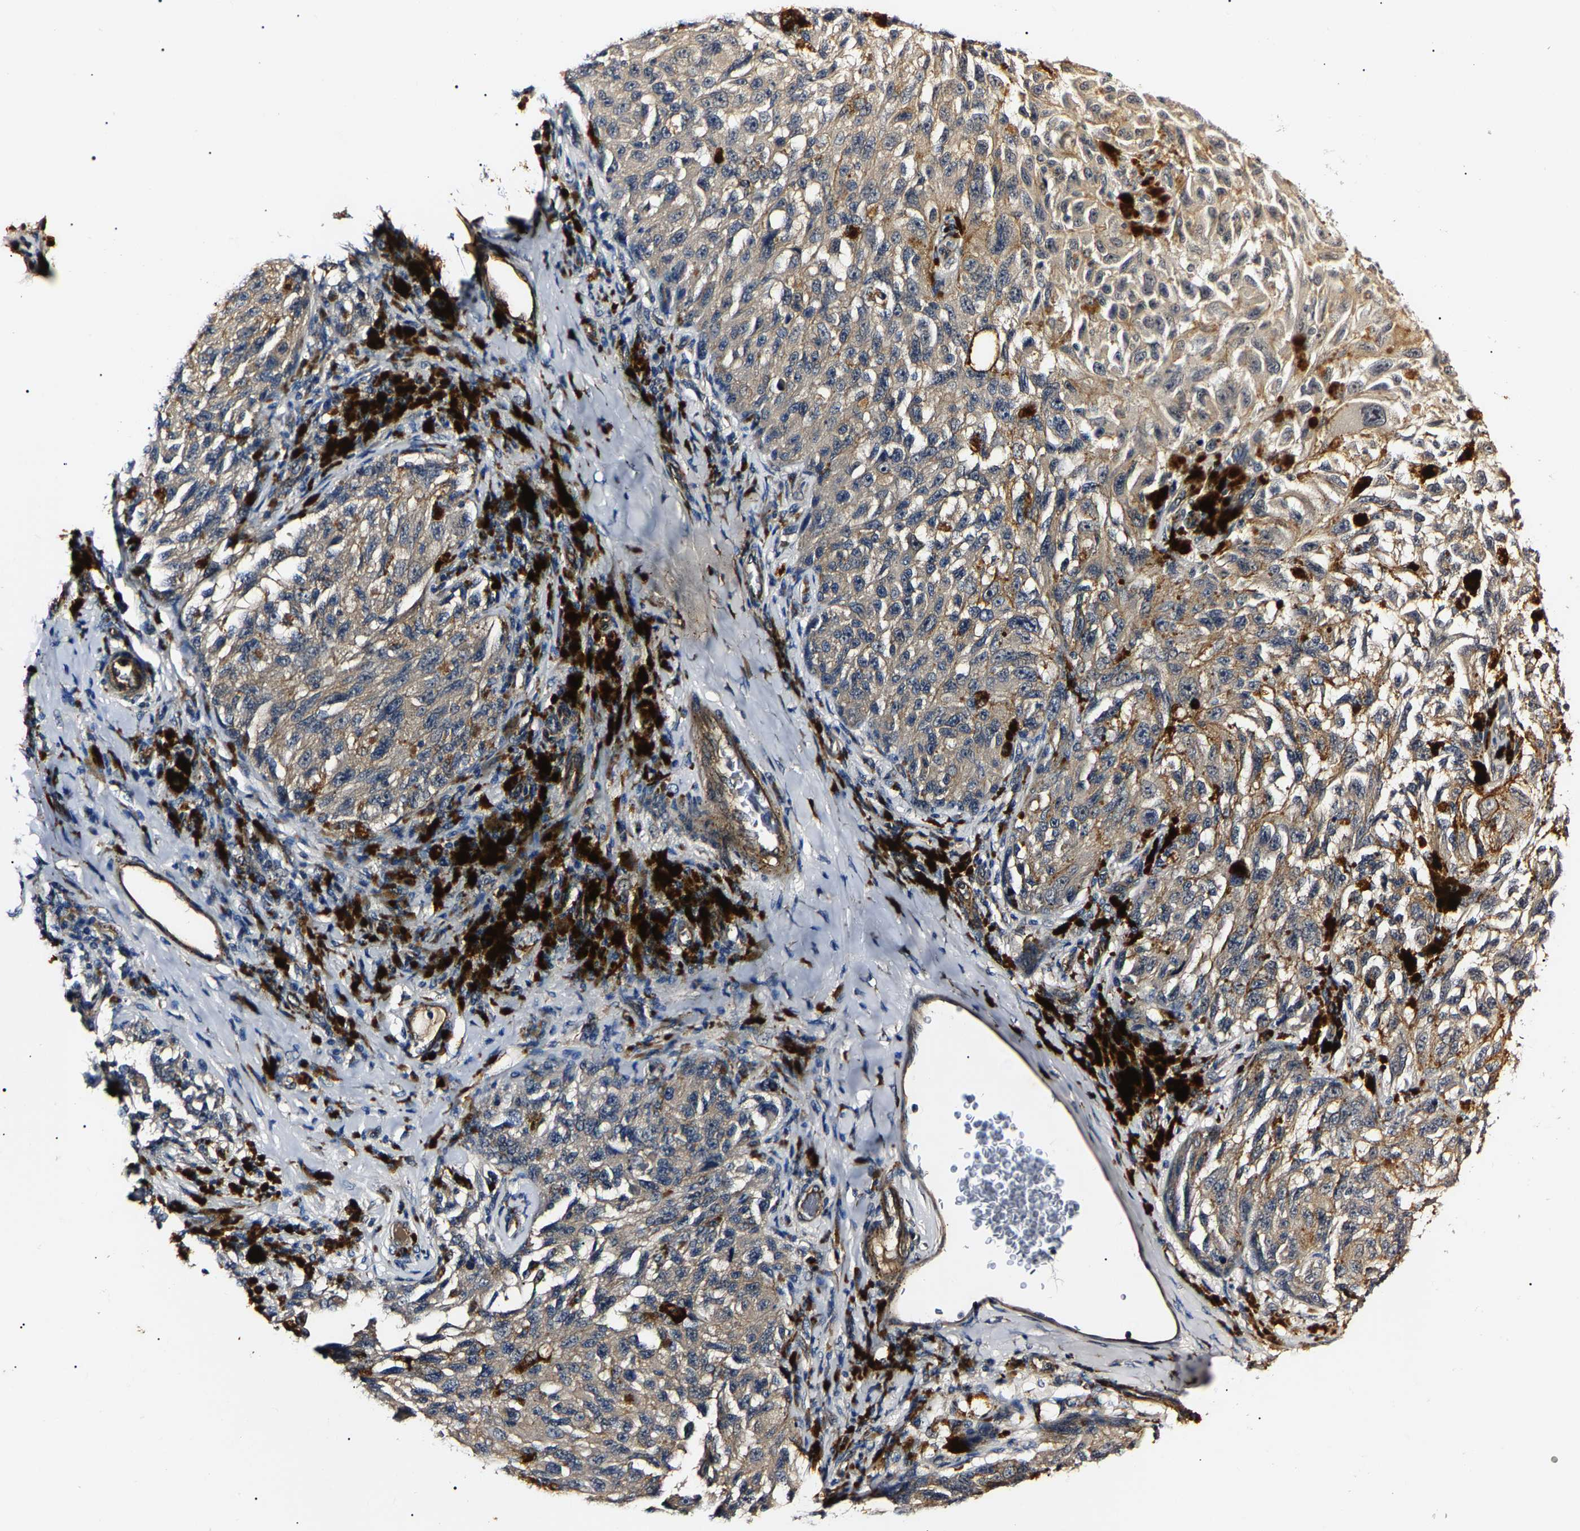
{"staining": {"intensity": "weak", "quantity": ">75%", "location": "cytoplasmic/membranous"}, "tissue": "melanoma", "cell_type": "Tumor cells", "image_type": "cancer", "snomed": [{"axis": "morphology", "description": "Malignant melanoma, NOS"}, {"axis": "topography", "description": "Skin"}], "caption": "Weak cytoplasmic/membranous protein expression is identified in about >75% of tumor cells in melanoma. Ihc stains the protein in brown and the nuclei are stained blue.", "gene": "KLHL42", "patient": {"sex": "female", "age": 73}}